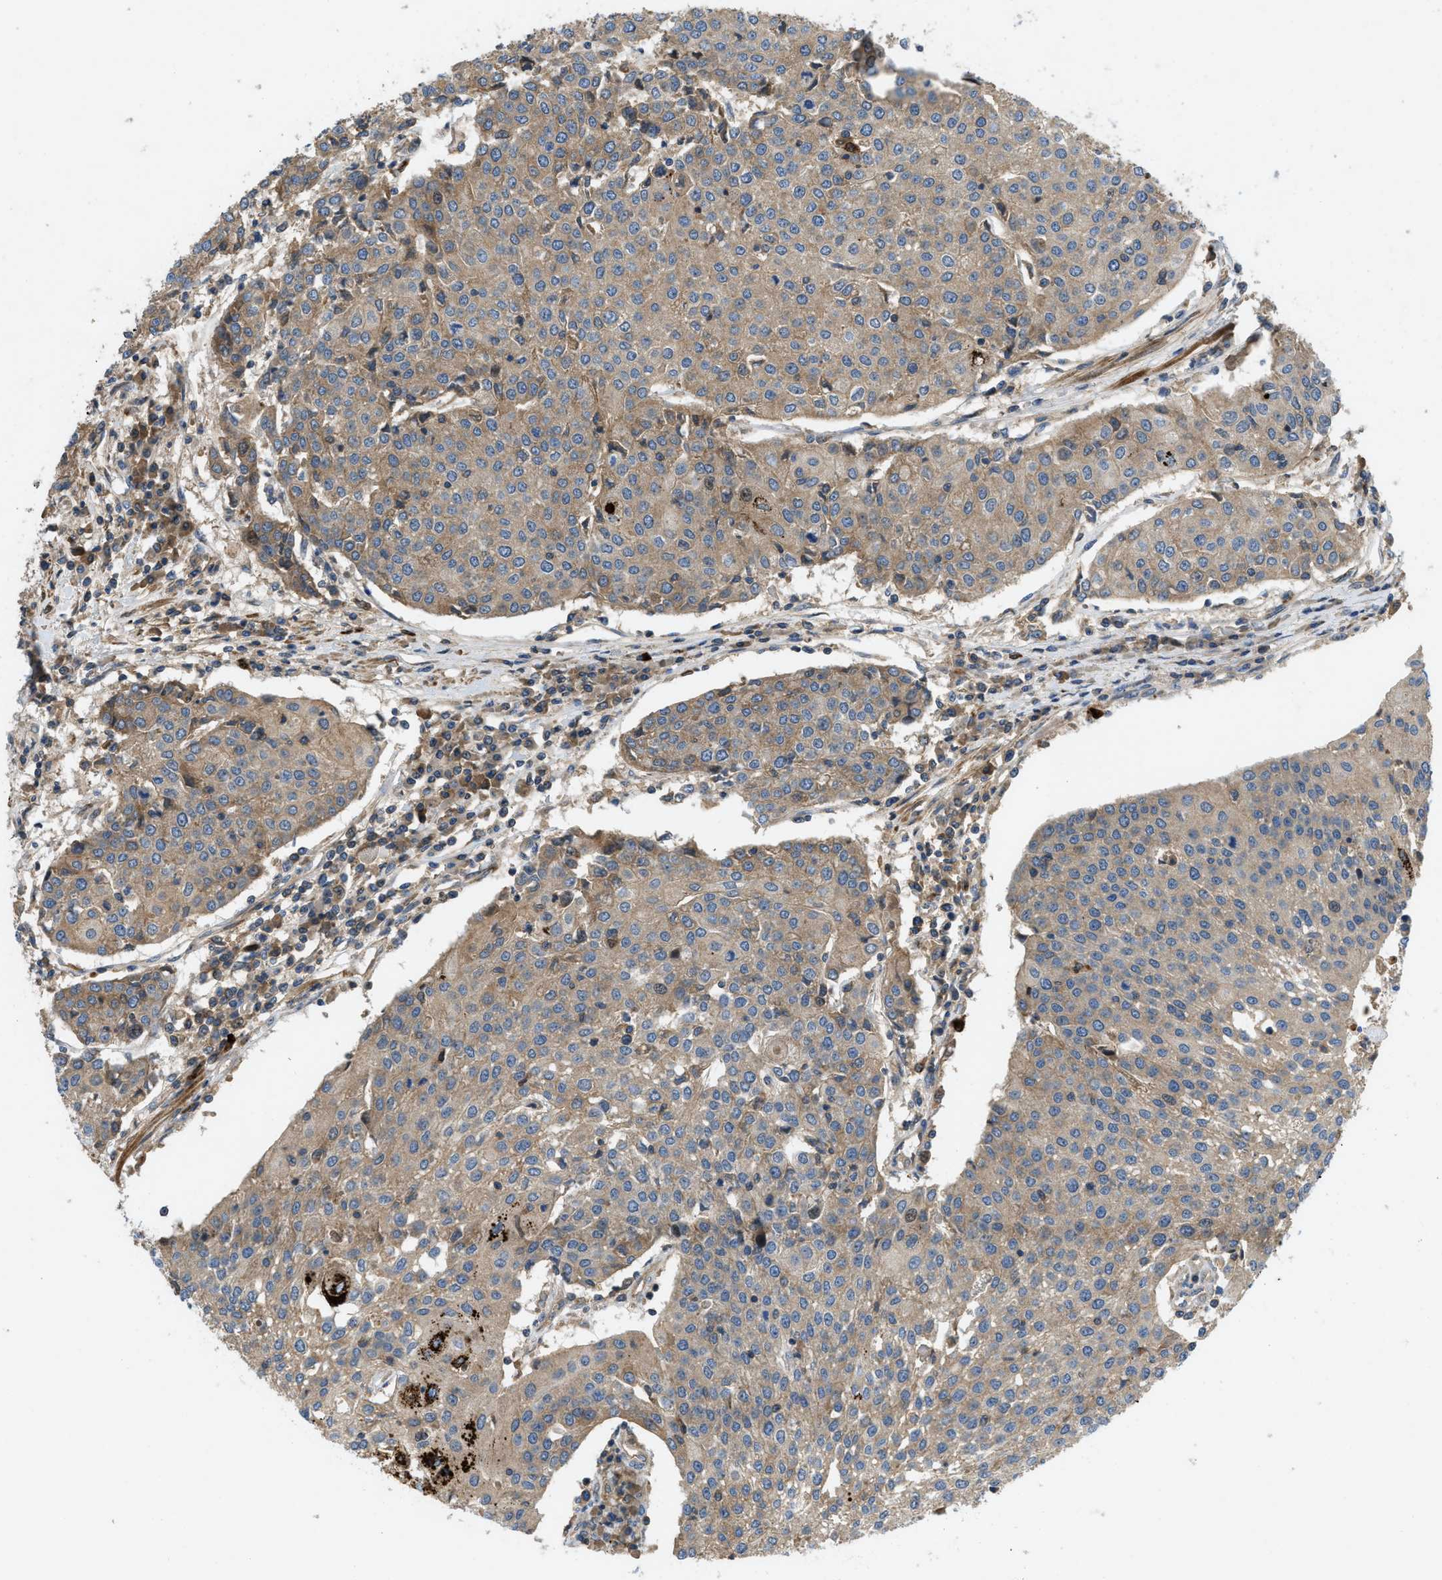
{"staining": {"intensity": "moderate", "quantity": ">75%", "location": "cytoplasmic/membranous"}, "tissue": "urothelial cancer", "cell_type": "Tumor cells", "image_type": "cancer", "snomed": [{"axis": "morphology", "description": "Urothelial carcinoma, High grade"}, {"axis": "topography", "description": "Urinary bladder"}], "caption": "Urothelial carcinoma (high-grade) was stained to show a protein in brown. There is medium levels of moderate cytoplasmic/membranous expression in about >75% of tumor cells. The protein of interest is shown in brown color, while the nuclei are stained blue.", "gene": "CNNM3", "patient": {"sex": "female", "age": 85}}